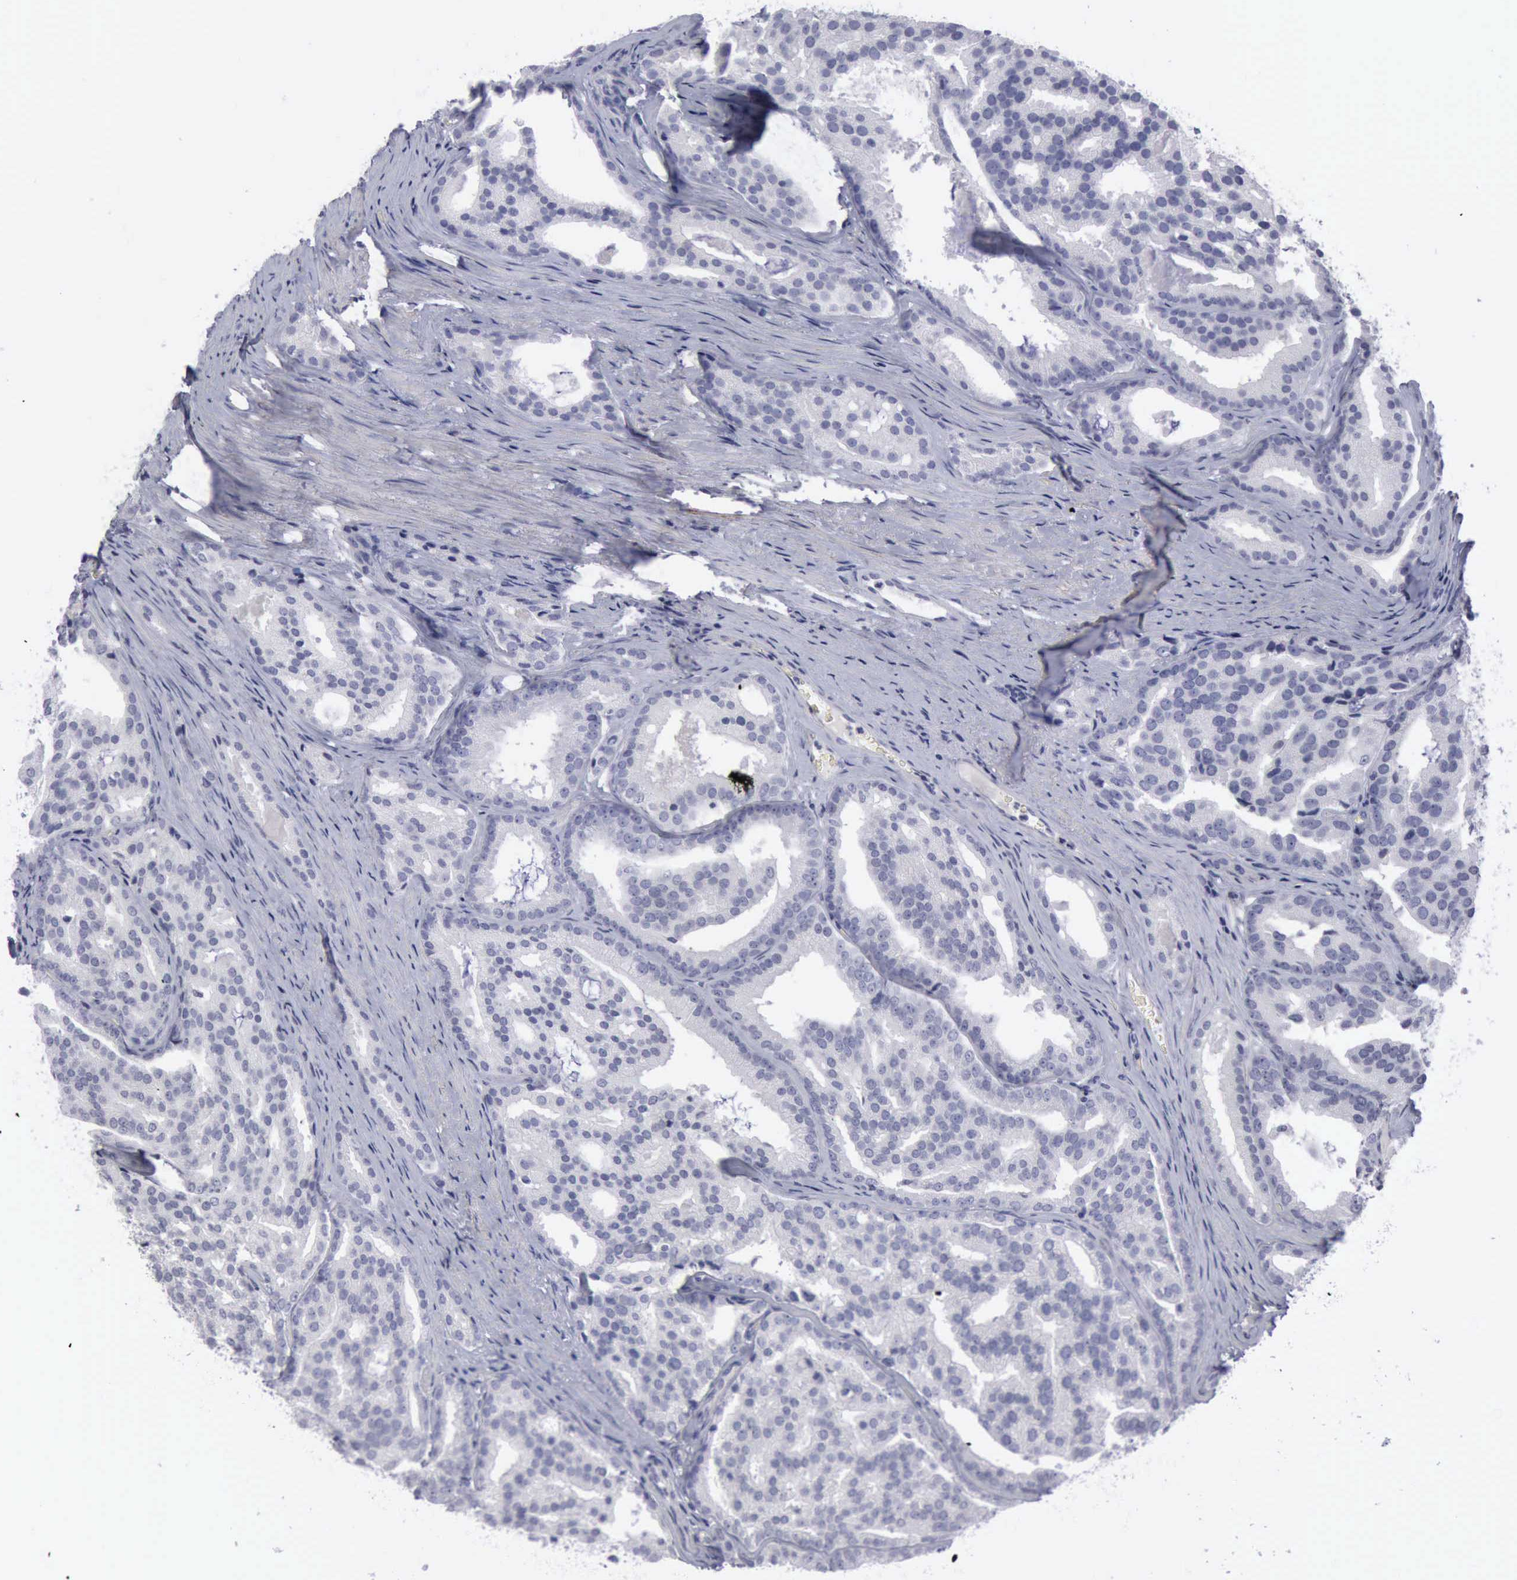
{"staining": {"intensity": "negative", "quantity": "none", "location": "none"}, "tissue": "prostate cancer", "cell_type": "Tumor cells", "image_type": "cancer", "snomed": [{"axis": "morphology", "description": "Adenocarcinoma, High grade"}, {"axis": "topography", "description": "Prostate"}], "caption": "There is no significant staining in tumor cells of adenocarcinoma (high-grade) (prostate). Brightfield microscopy of immunohistochemistry stained with DAB (brown) and hematoxylin (blue), captured at high magnification.", "gene": "CDH2", "patient": {"sex": "male", "age": 64}}